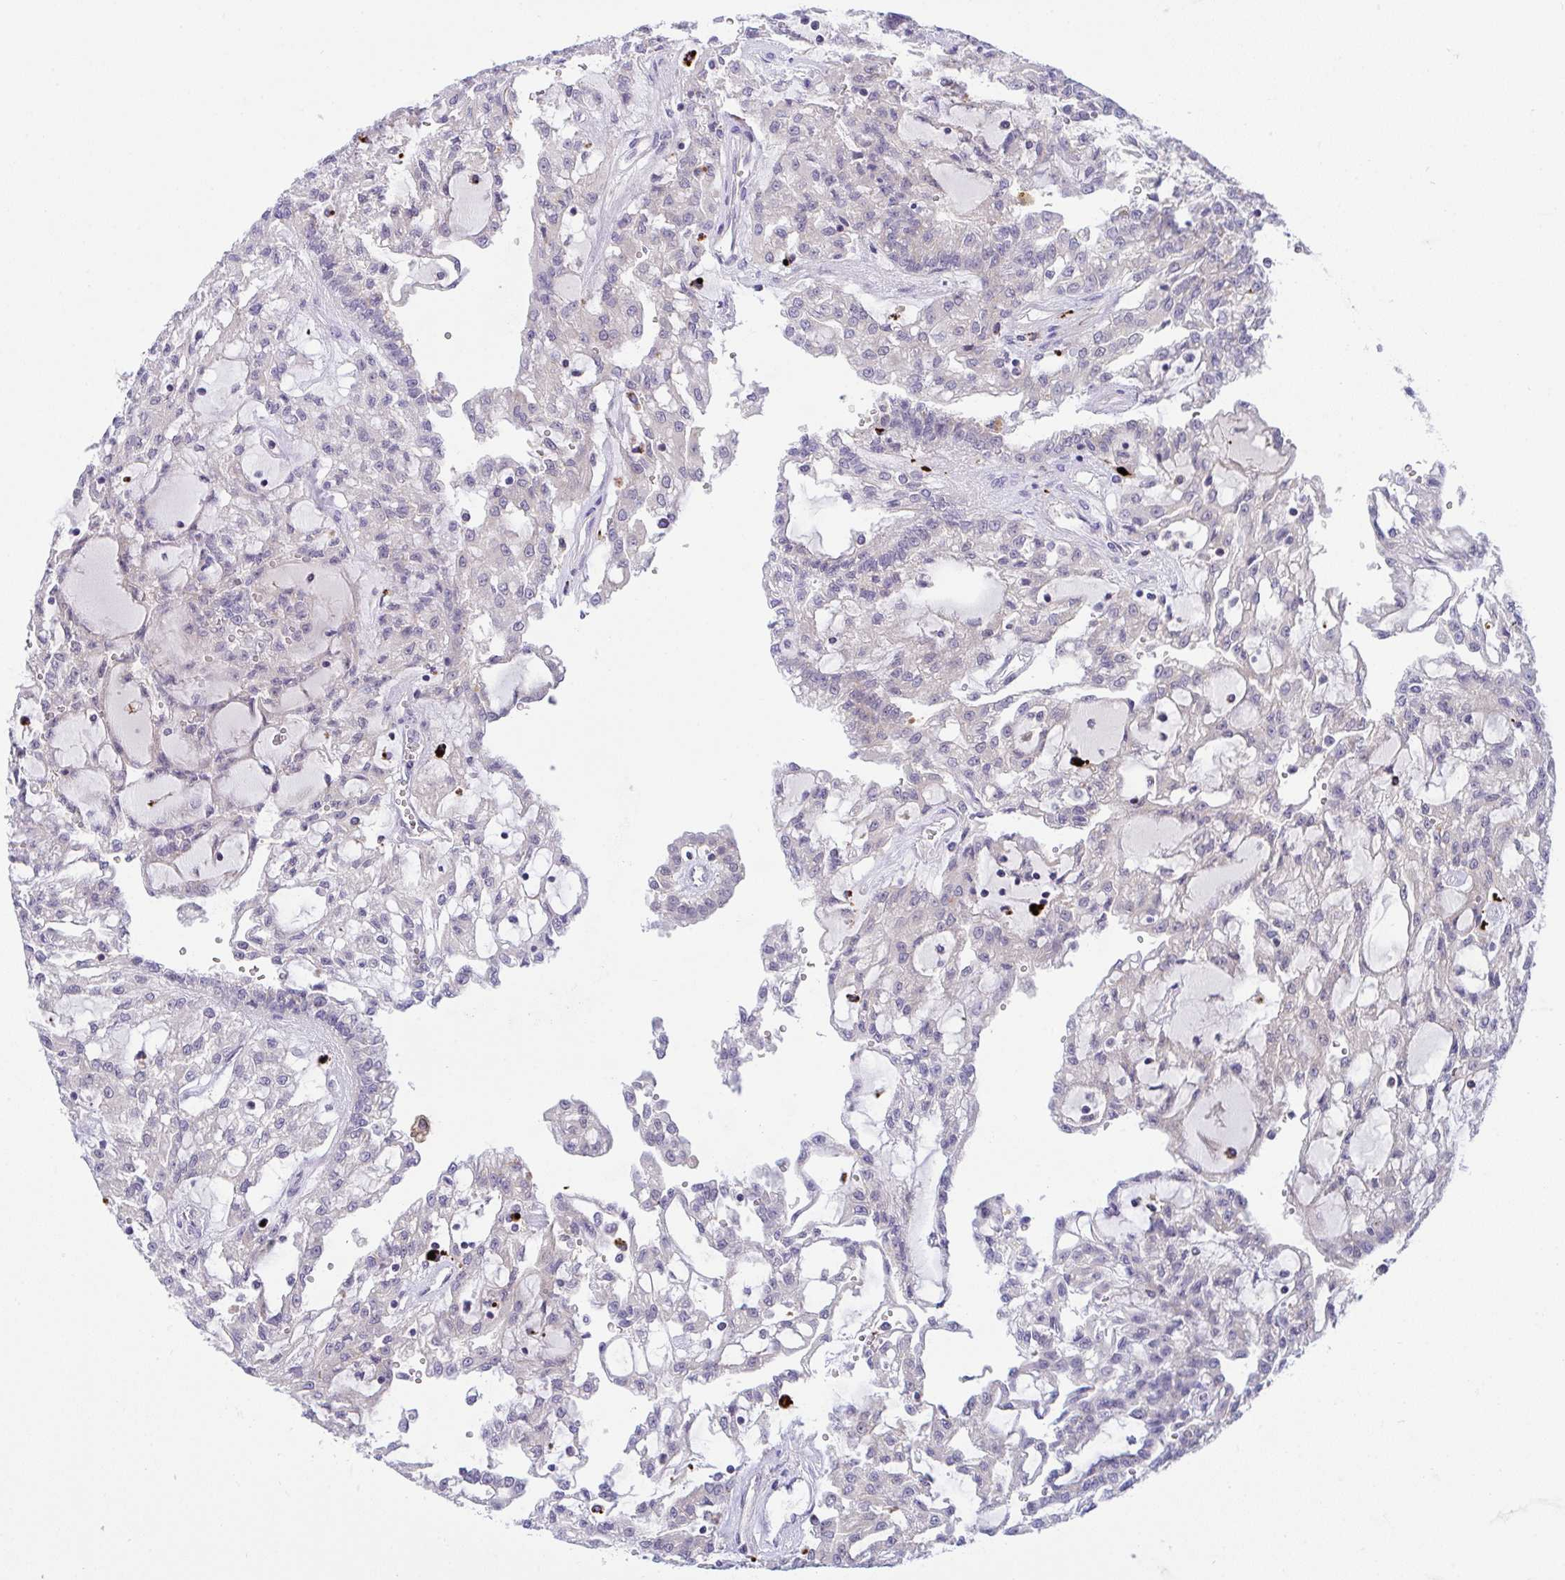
{"staining": {"intensity": "negative", "quantity": "none", "location": "none"}, "tissue": "renal cancer", "cell_type": "Tumor cells", "image_type": "cancer", "snomed": [{"axis": "morphology", "description": "Adenocarcinoma, NOS"}, {"axis": "topography", "description": "Kidney"}], "caption": "Immunohistochemistry (IHC) histopathology image of renal cancer stained for a protein (brown), which shows no expression in tumor cells.", "gene": "HOXD12", "patient": {"sex": "male", "age": 63}}